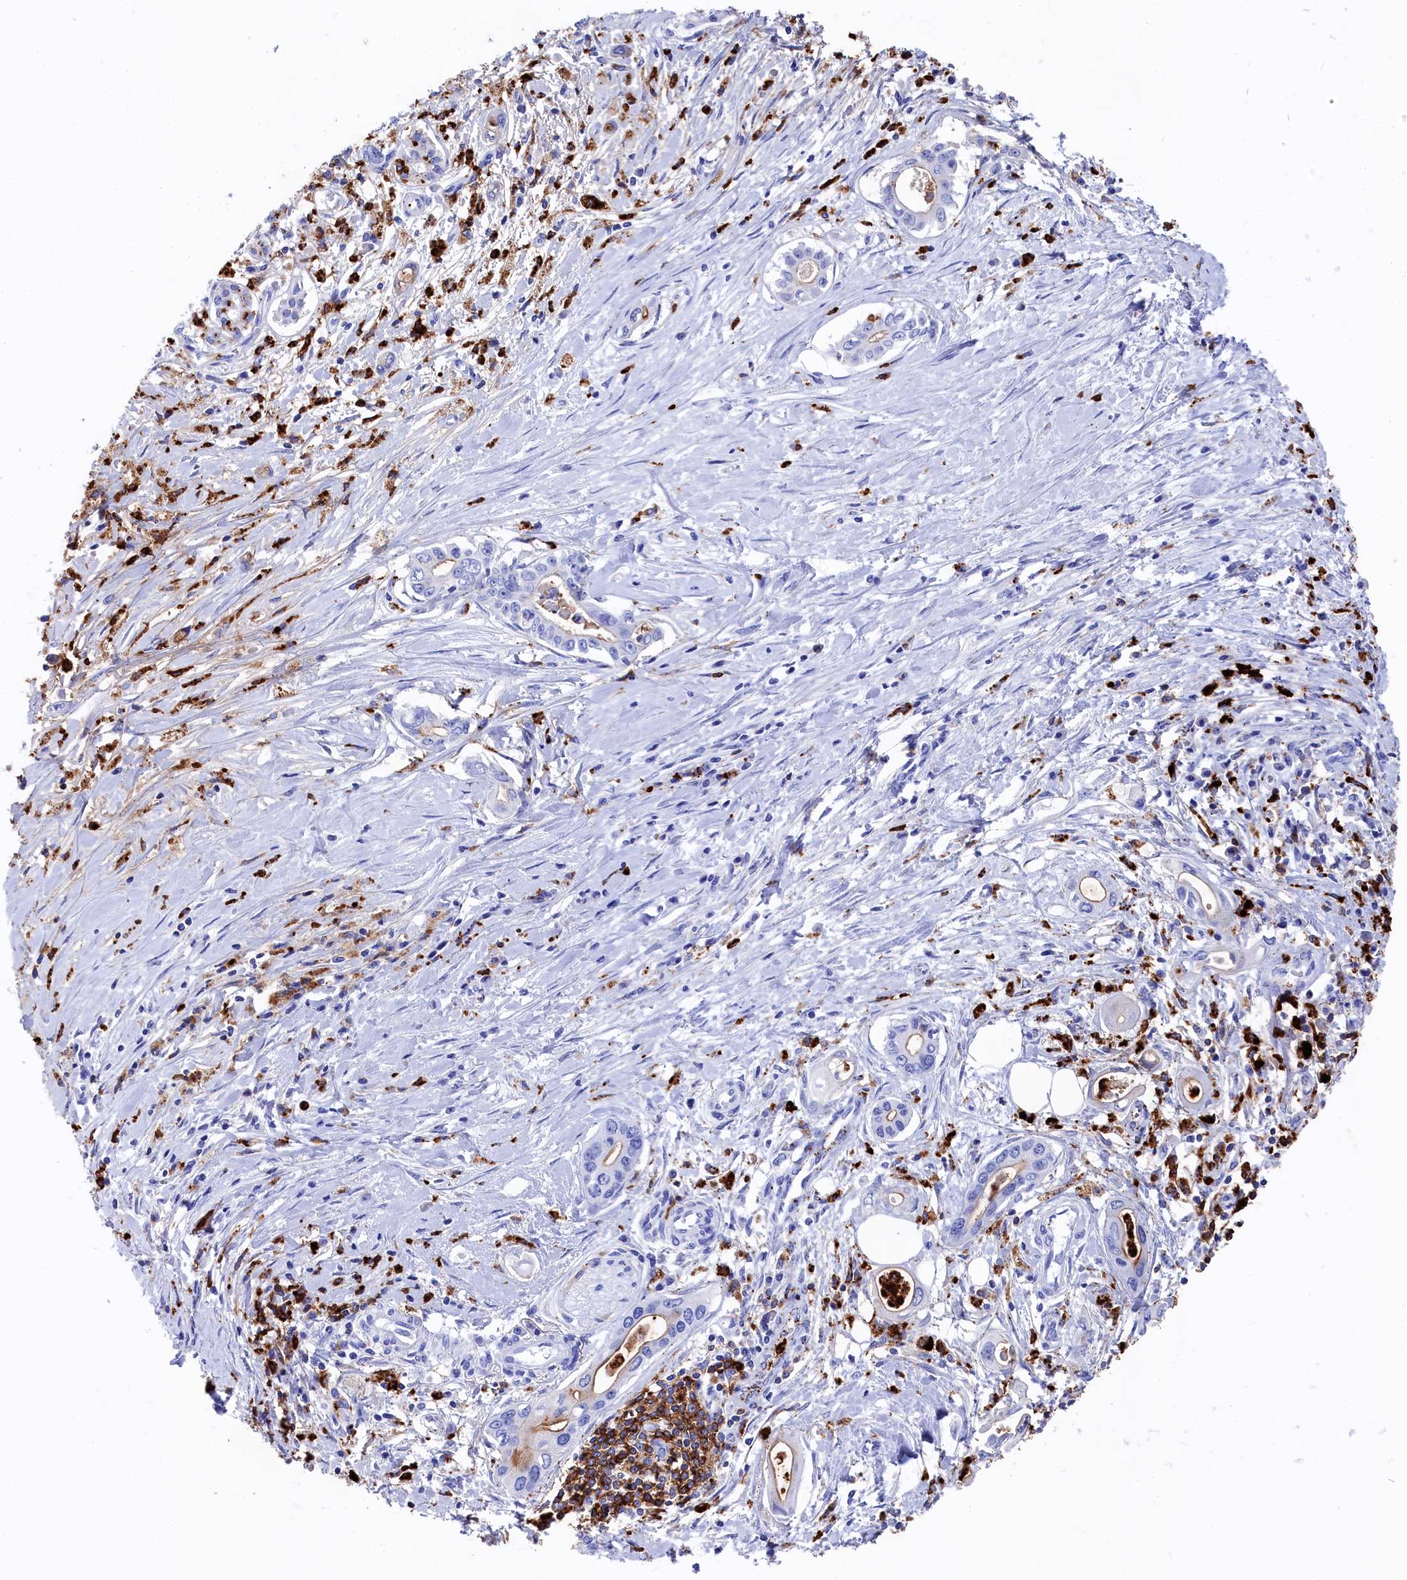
{"staining": {"intensity": "moderate", "quantity": "<25%", "location": "cytoplasmic/membranous"}, "tissue": "pancreatic cancer", "cell_type": "Tumor cells", "image_type": "cancer", "snomed": [{"axis": "morphology", "description": "Adenocarcinoma, NOS"}, {"axis": "topography", "description": "Pancreas"}], "caption": "Pancreatic cancer stained with a protein marker reveals moderate staining in tumor cells.", "gene": "PLAC8", "patient": {"sex": "female", "age": 66}}